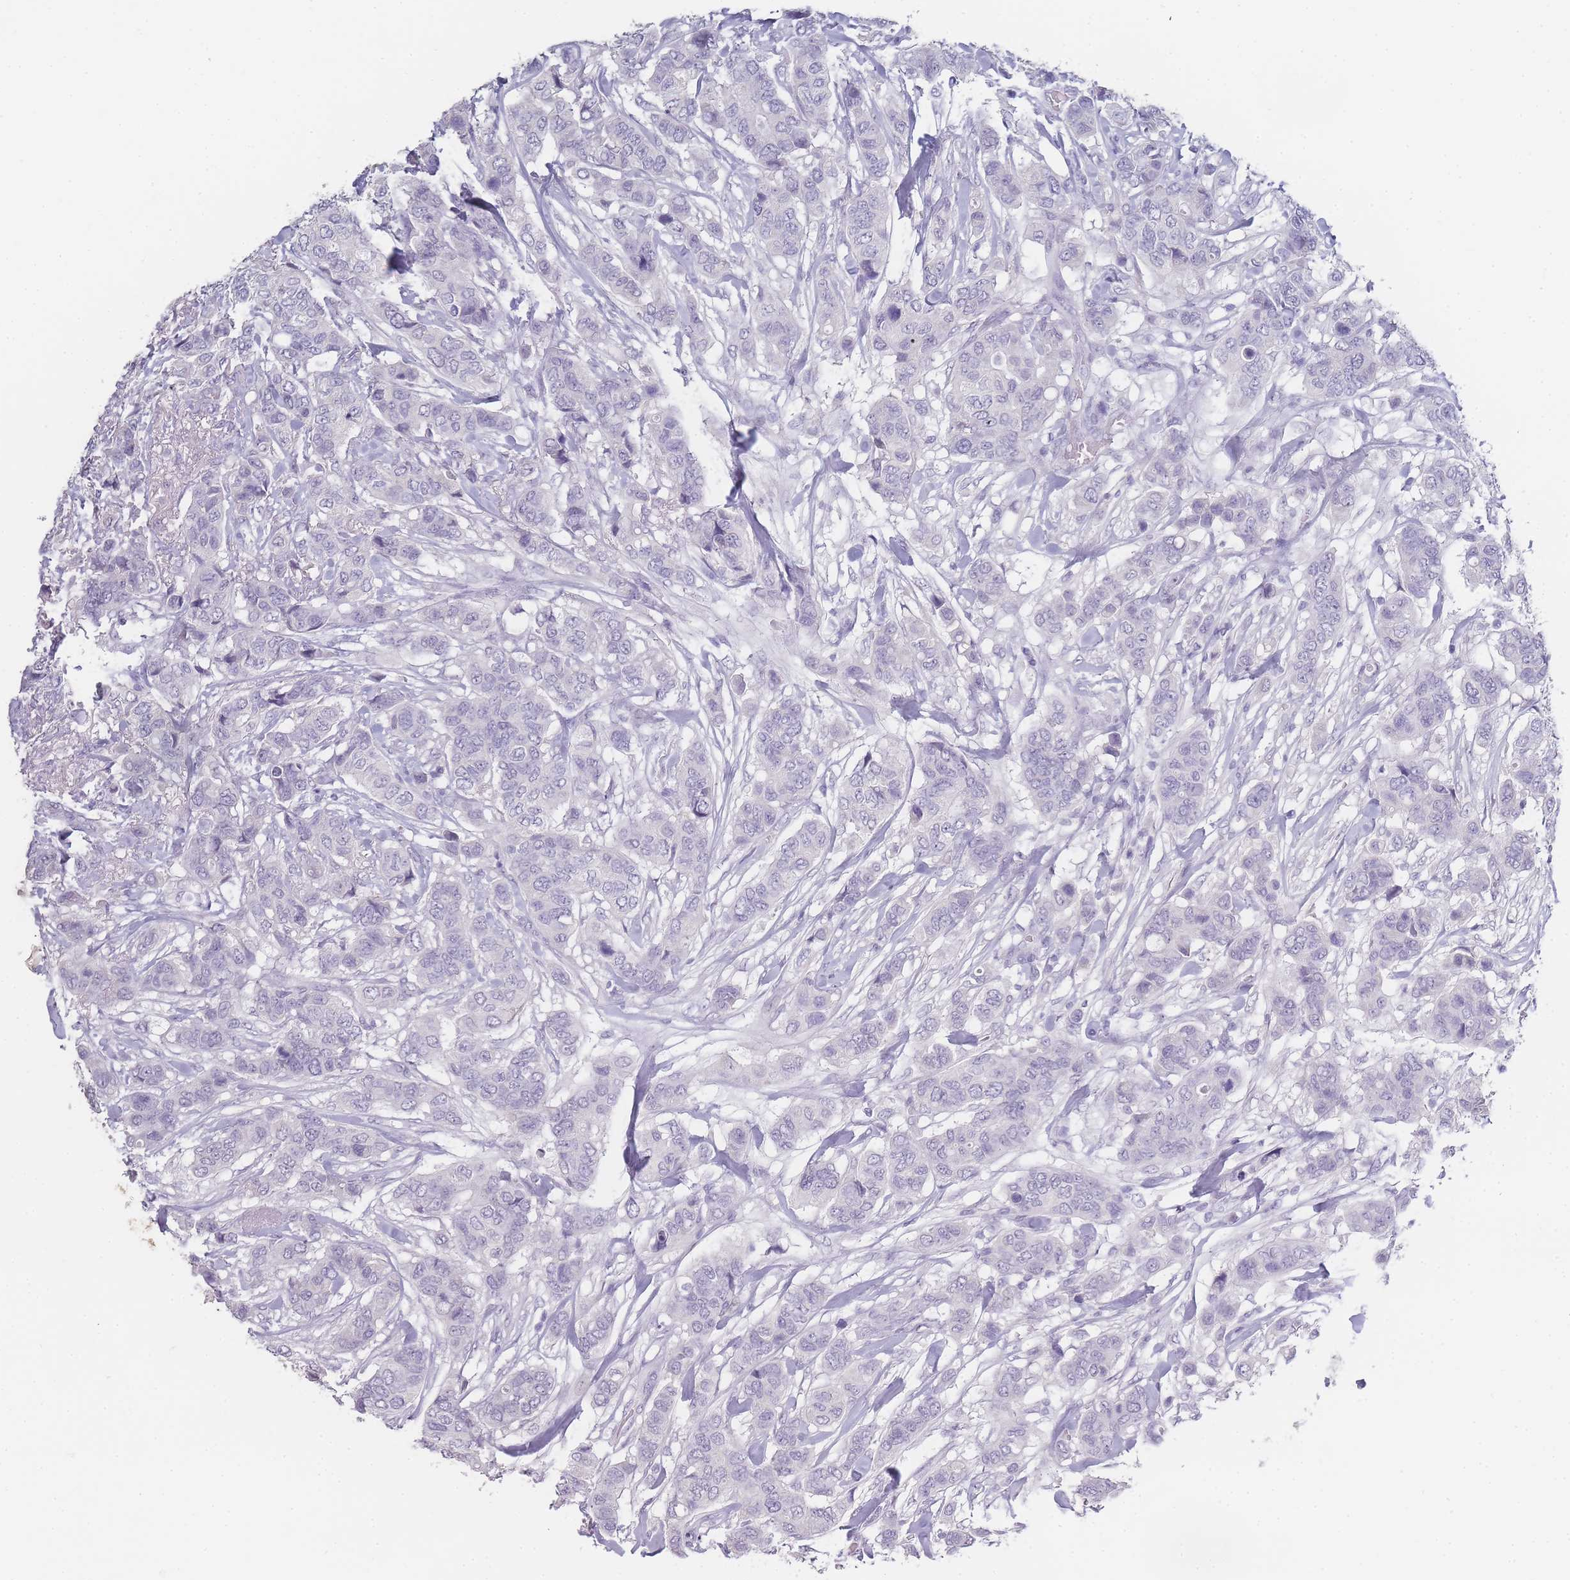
{"staining": {"intensity": "negative", "quantity": "none", "location": "none"}, "tissue": "breast cancer", "cell_type": "Tumor cells", "image_type": "cancer", "snomed": [{"axis": "morphology", "description": "Lobular carcinoma"}, {"axis": "topography", "description": "Breast"}], "caption": "Tumor cells are negative for brown protein staining in lobular carcinoma (breast). The staining is performed using DAB brown chromogen with nuclei counter-stained in using hematoxylin.", "gene": "INS", "patient": {"sex": "female", "age": 51}}